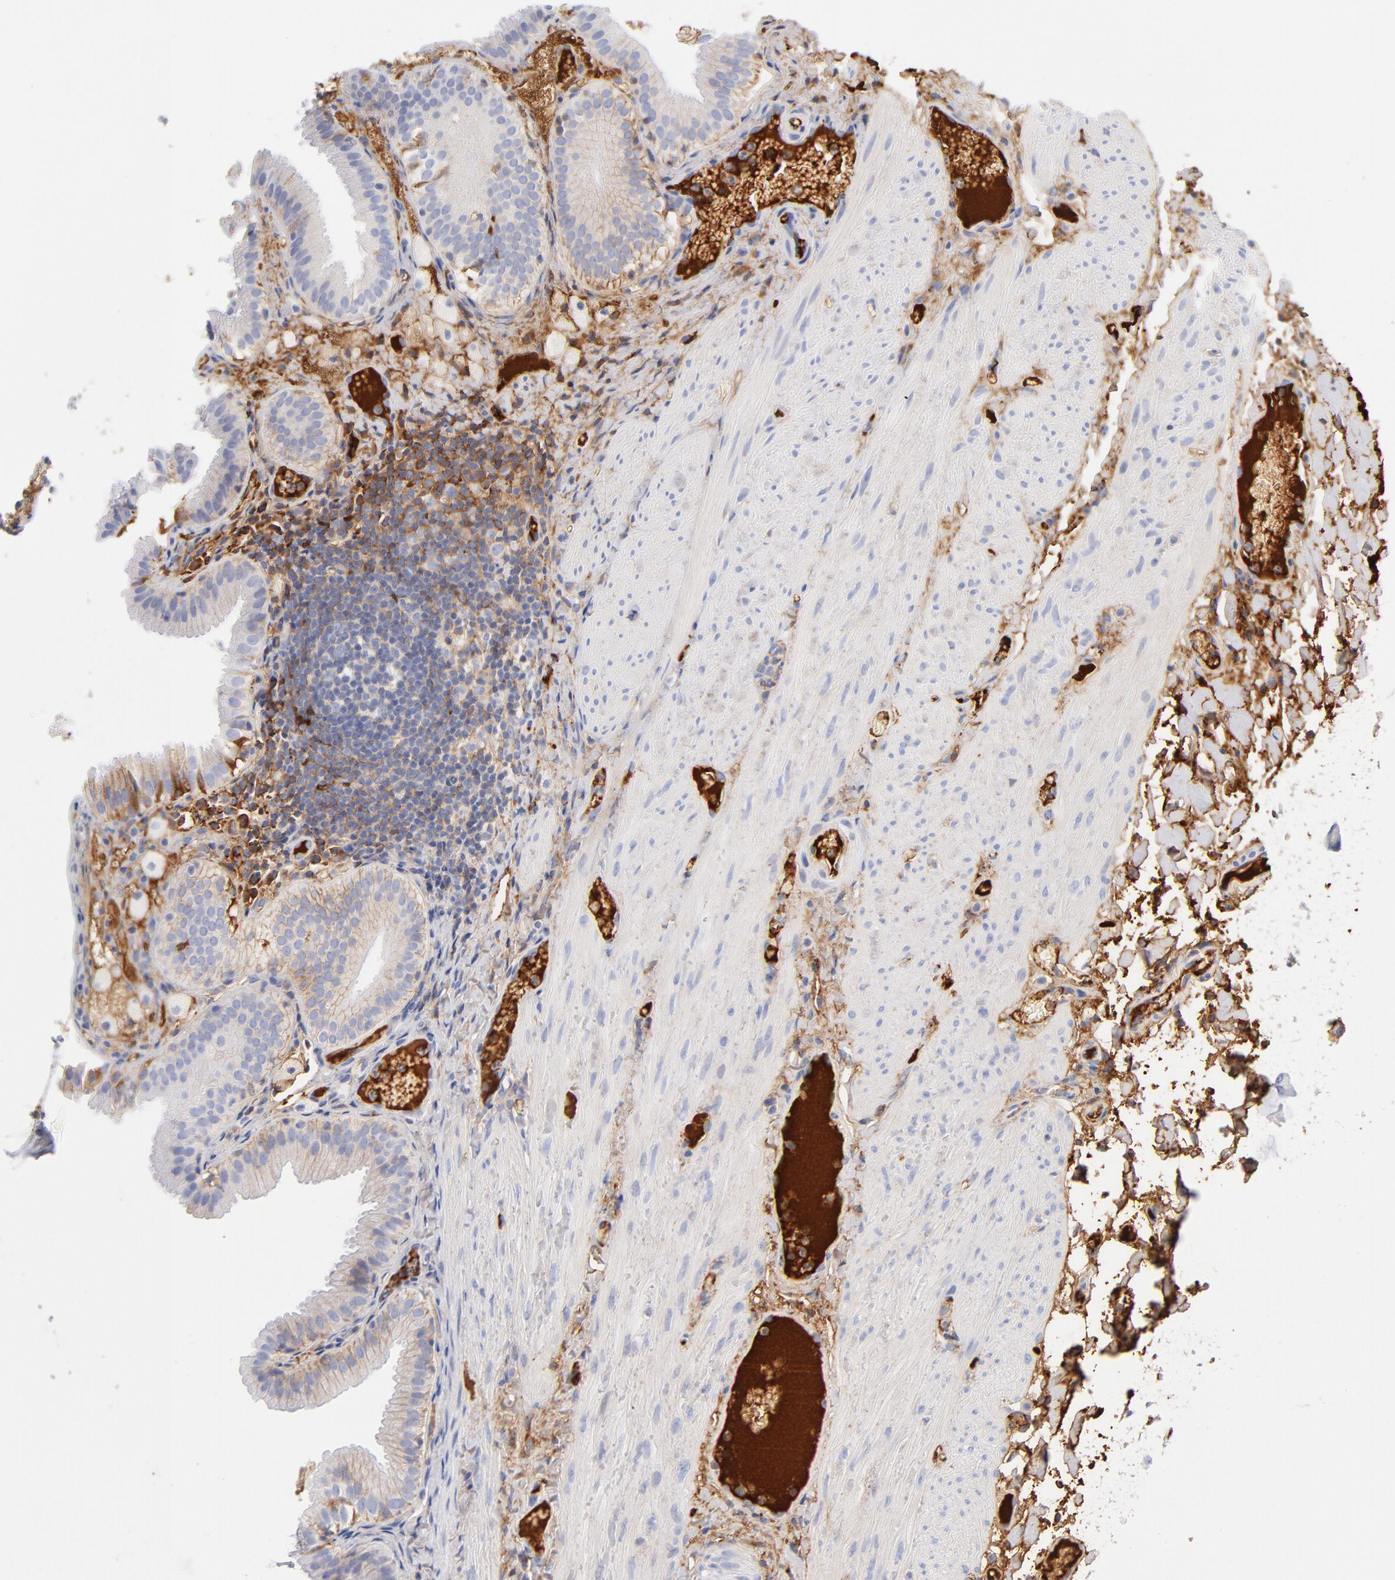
{"staining": {"intensity": "negative", "quantity": "none", "location": "none"}, "tissue": "gallbladder", "cell_type": "Glandular cells", "image_type": "normal", "snomed": [{"axis": "morphology", "description": "Normal tissue, NOS"}, {"axis": "topography", "description": "Gallbladder"}], "caption": "Immunohistochemistry (IHC) histopathology image of unremarkable human gallbladder stained for a protein (brown), which demonstrates no positivity in glandular cells.", "gene": "C3", "patient": {"sex": "female", "age": 24}}